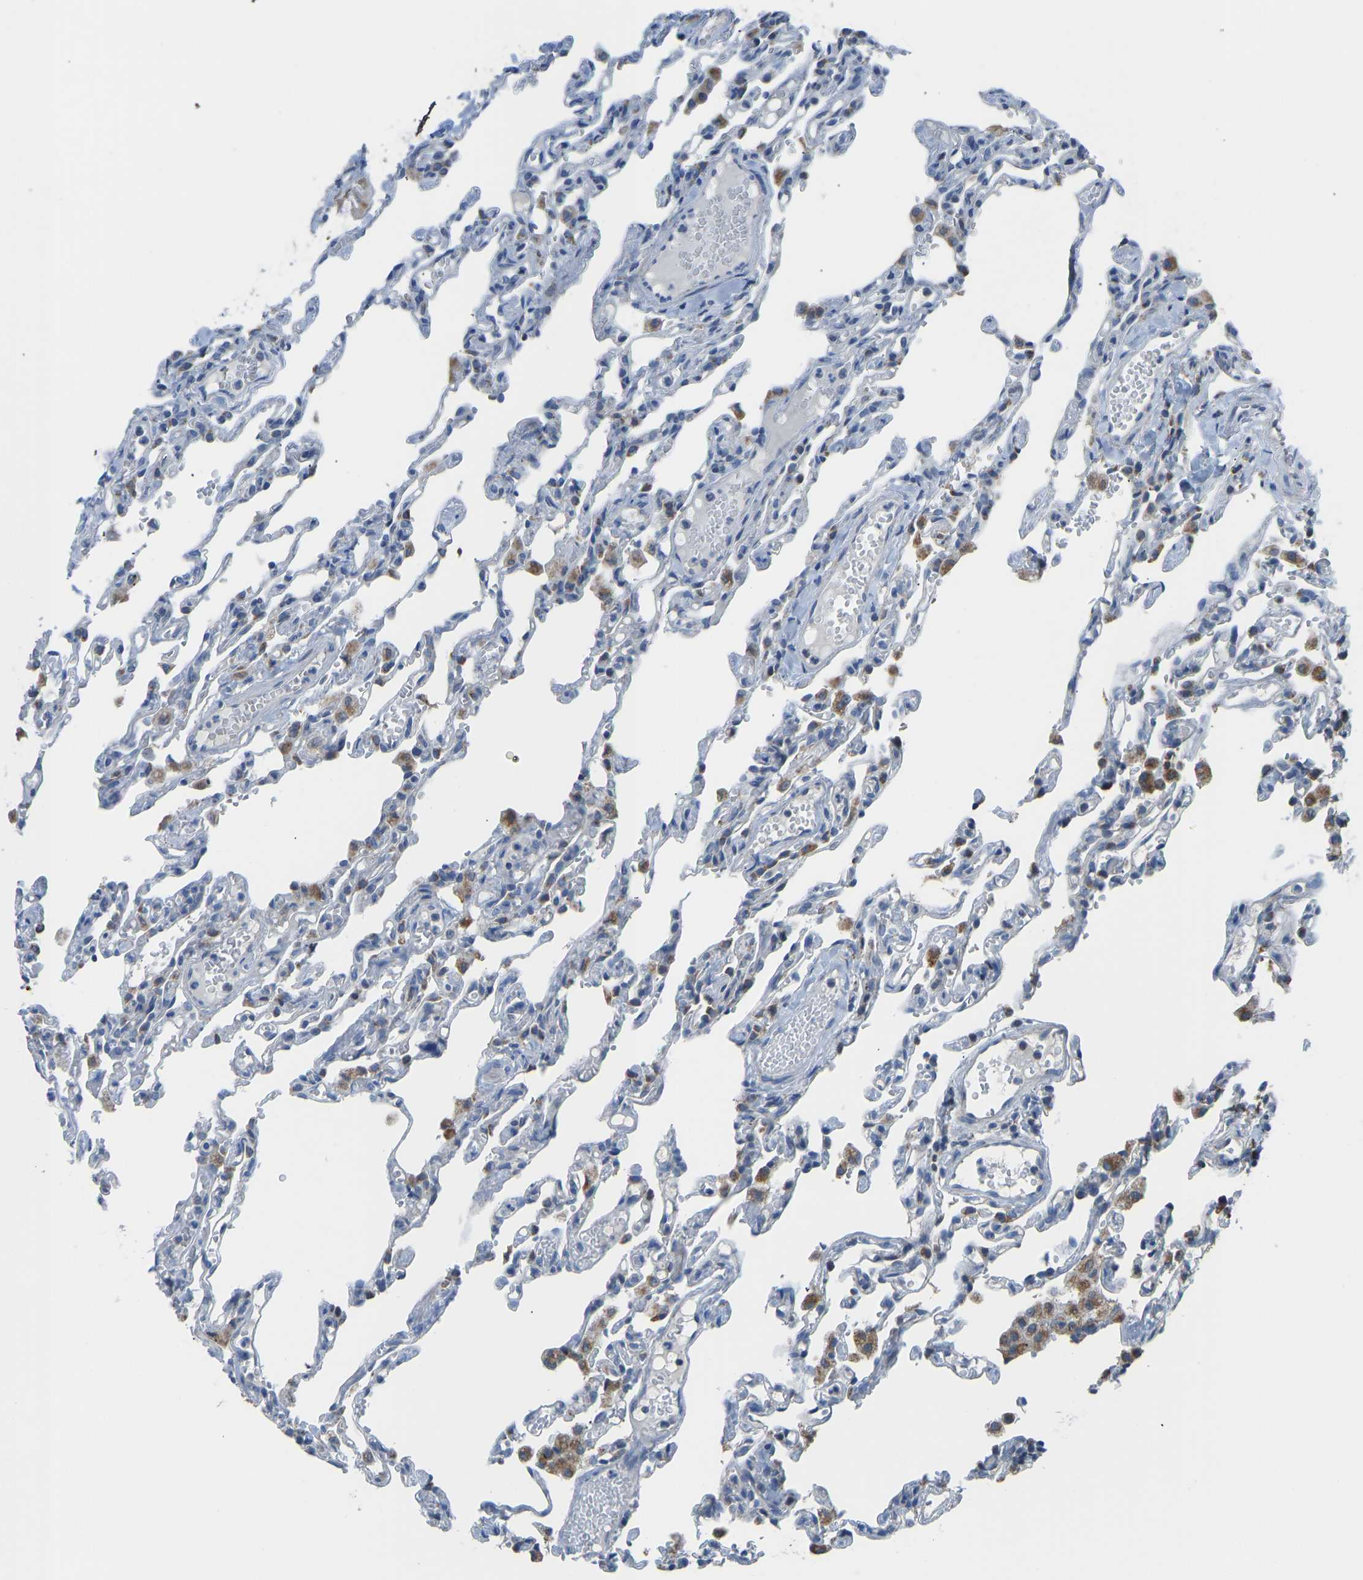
{"staining": {"intensity": "negative", "quantity": "none", "location": "none"}, "tissue": "lung", "cell_type": "Alveolar cells", "image_type": "normal", "snomed": [{"axis": "morphology", "description": "Normal tissue, NOS"}, {"axis": "topography", "description": "Lung"}], "caption": "Protein analysis of unremarkable lung shows no significant staining in alveolar cells.", "gene": "SMIM20", "patient": {"sex": "male", "age": 21}}